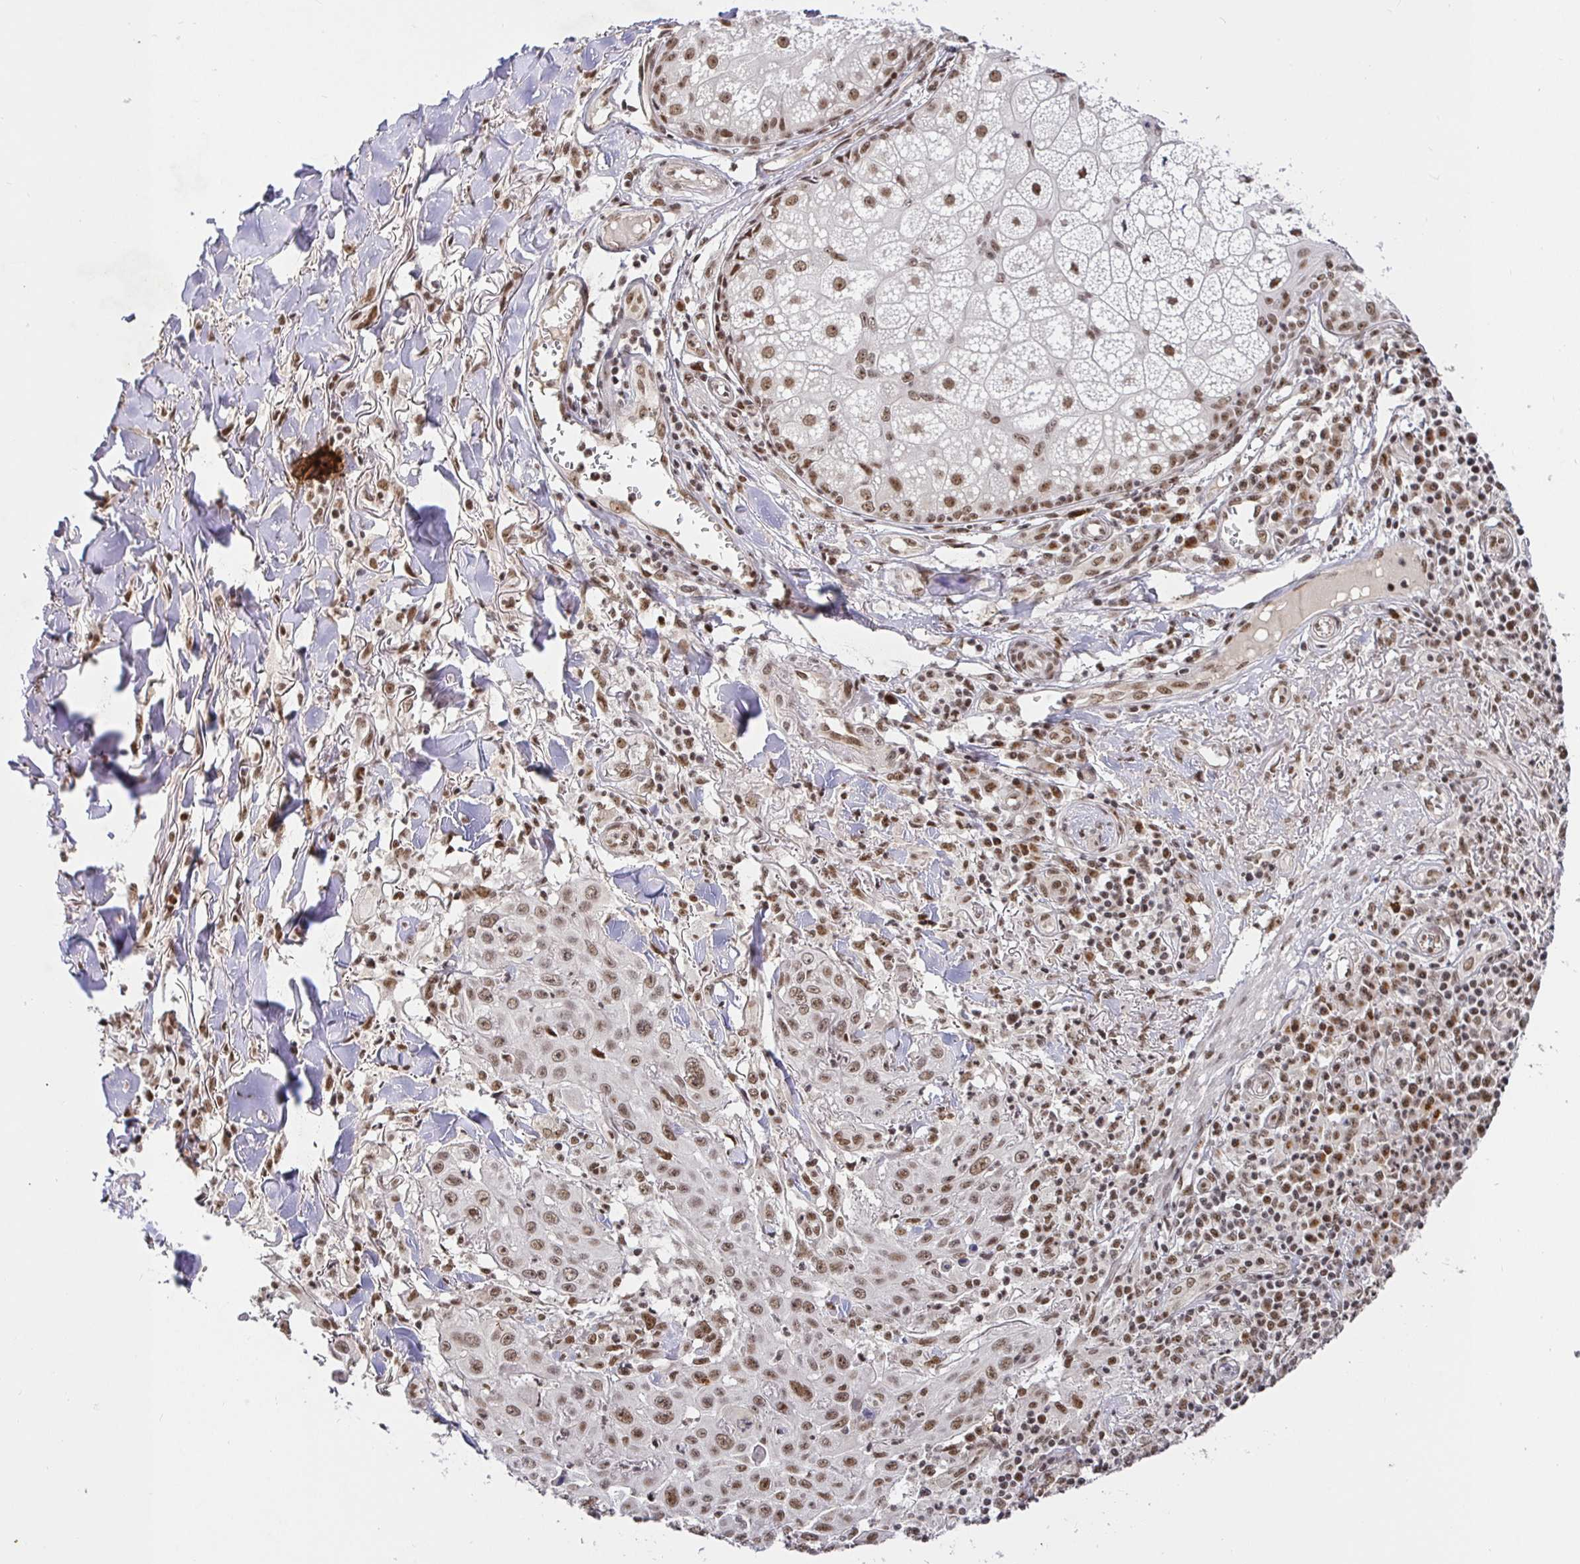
{"staining": {"intensity": "moderate", "quantity": ">75%", "location": "nuclear"}, "tissue": "skin cancer", "cell_type": "Tumor cells", "image_type": "cancer", "snomed": [{"axis": "morphology", "description": "Squamous cell carcinoma, NOS"}, {"axis": "topography", "description": "Skin"}], "caption": "DAB immunohistochemical staining of human skin squamous cell carcinoma demonstrates moderate nuclear protein positivity in approximately >75% of tumor cells.", "gene": "USF1", "patient": {"sex": "male", "age": 75}}